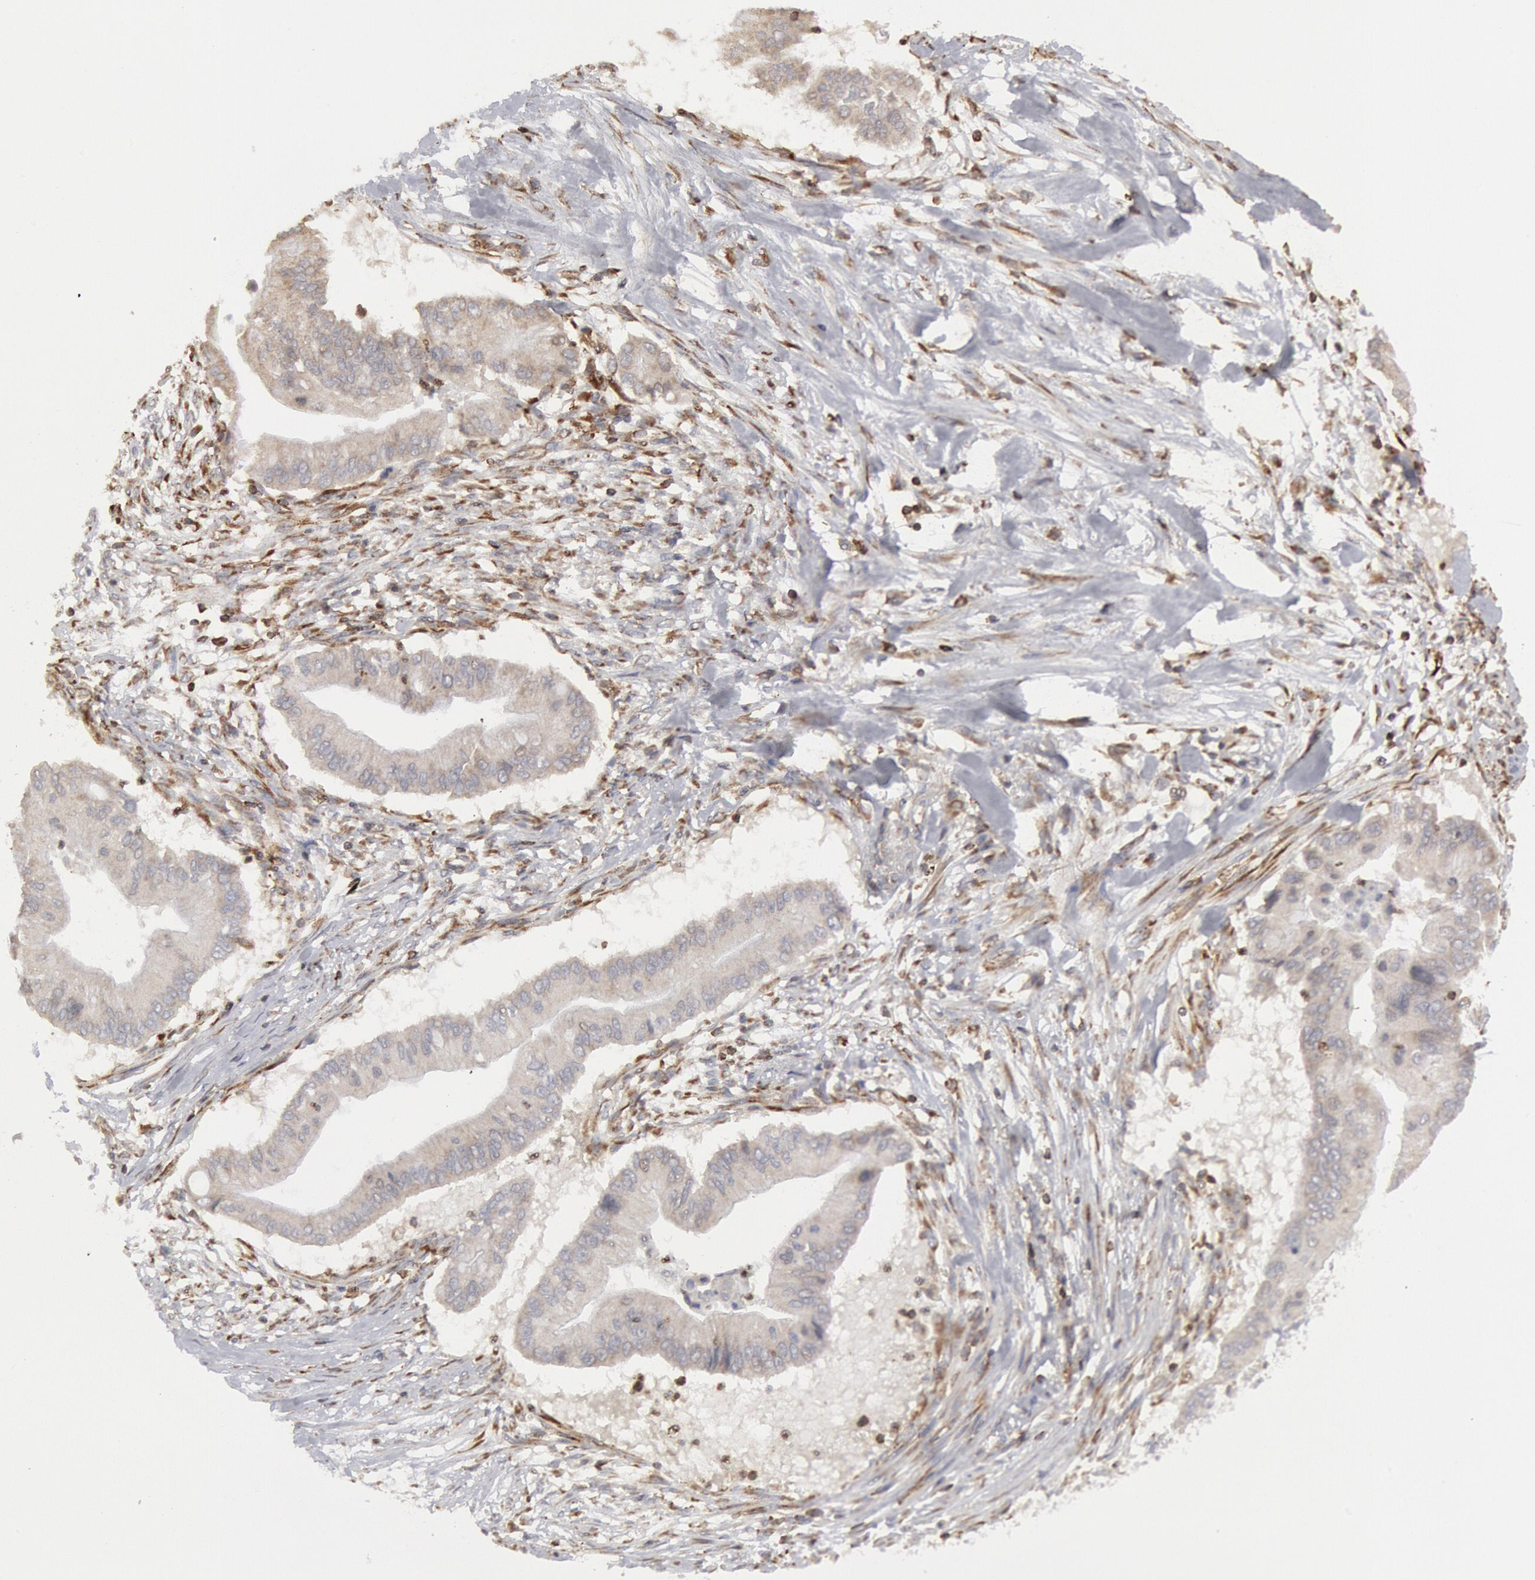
{"staining": {"intensity": "negative", "quantity": "none", "location": "none"}, "tissue": "pancreatic cancer", "cell_type": "Tumor cells", "image_type": "cancer", "snomed": [{"axis": "morphology", "description": "Adenocarcinoma, NOS"}, {"axis": "topography", "description": "Pancreas"}], "caption": "Immunohistochemistry (IHC) histopathology image of pancreatic cancer stained for a protein (brown), which shows no expression in tumor cells.", "gene": "OSBPL8", "patient": {"sex": "male", "age": 62}}